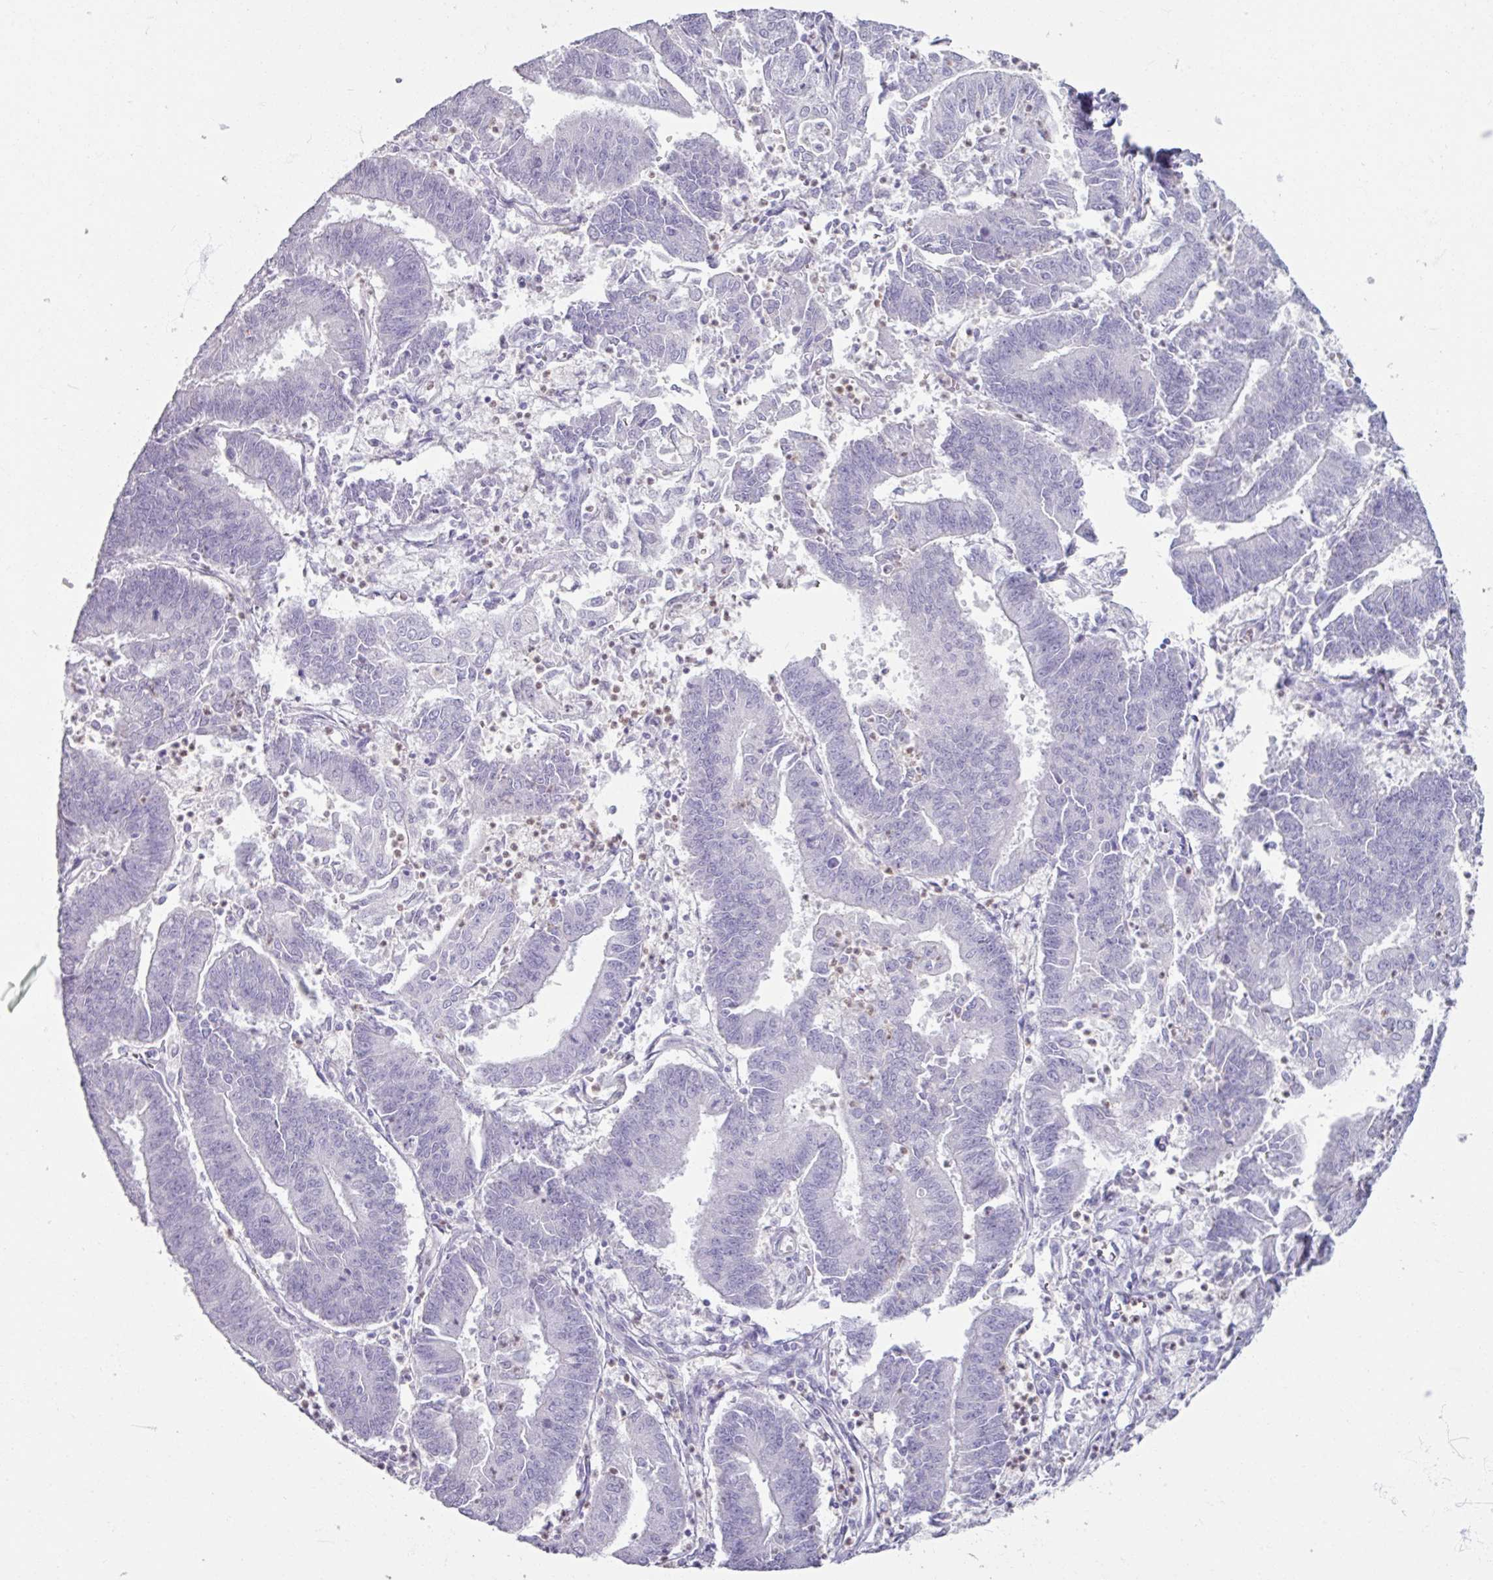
{"staining": {"intensity": "negative", "quantity": "none", "location": "none"}, "tissue": "endometrial cancer", "cell_type": "Tumor cells", "image_type": "cancer", "snomed": [{"axis": "morphology", "description": "Adenocarcinoma, NOS"}, {"axis": "topography", "description": "Endometrium"}], "caption": "Immunohistochemistry (IHC) micrograph of endometrial cancer stained for a protein (brown), which exhibits no staining in tumor cells.", "gene": "ARG1", "patient": {"sex": "female", "age": 73}}